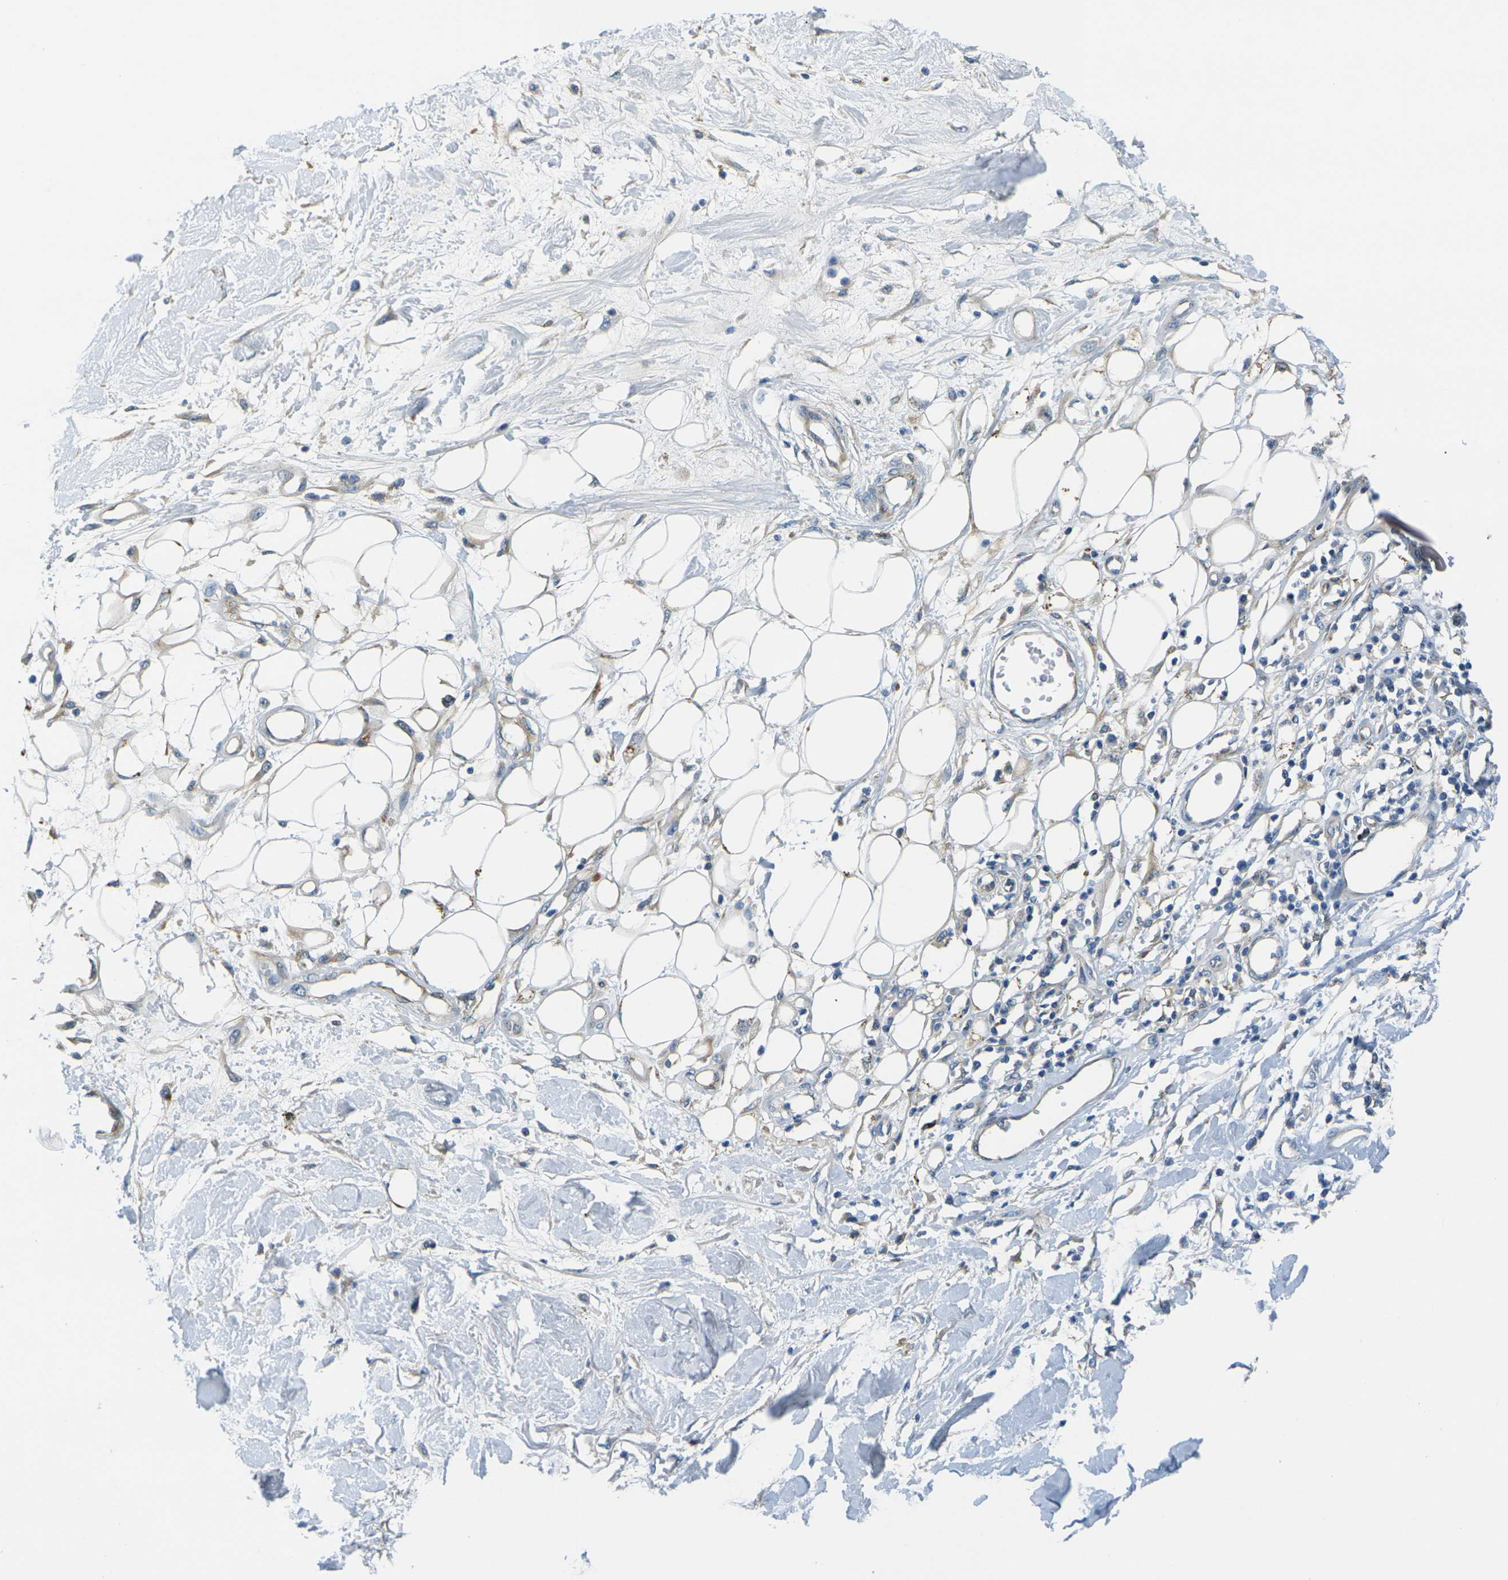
{"staining": {"intensity": "negative", "quantity": "none", "location": "none"}, "tissue": "adipose tissue", "cell_type": "Adipocytes", "image_type": "normal", "snomed": [{"axis": "morphology", "description": "Normal tissue, NOS"}, {"axis": "morphology", "description": "Squamous cell carcinoma, NOS"}, {"axis": "topography", "description": "Skin"}, {"axis": "topography", "description": "Peripheral nerve tissue"}], "caption": "DAB (3,3'-diaminobenzidine) immunohistochemical staining of normal human adipose tissue reveals no significant staining in adipocytes. The staining is performed using DAB brown chromogen with nuclei counter-stained in using hematoxylin.", "gene": "CYP2C8", "patient": {"sex": "male", "age": 83}}